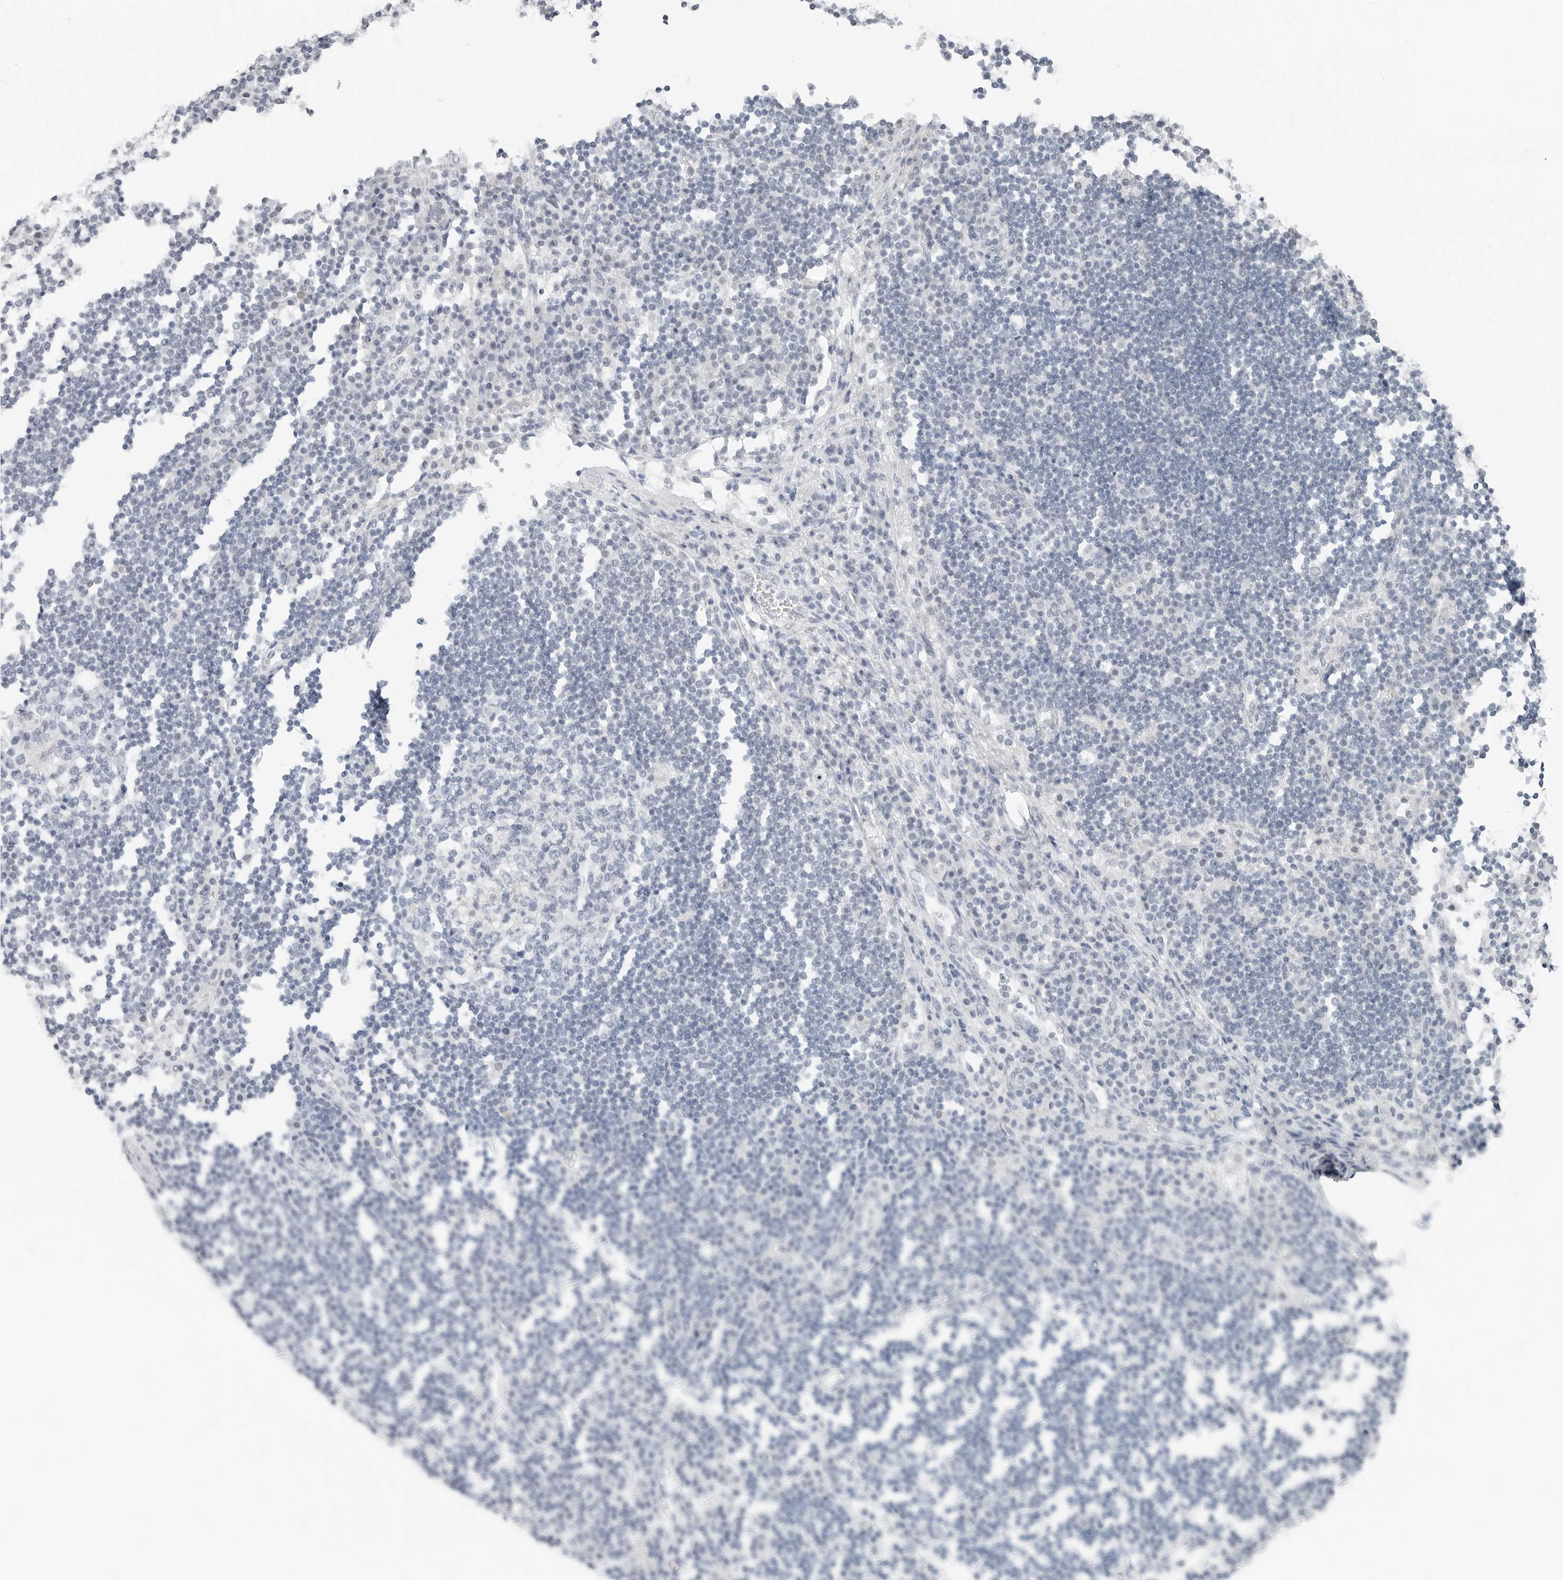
{"staining": {"intensity": "negative", "quantity": "none", "location": "none"}, "tissue": "lymph node", "cell_type": "Germinal center cells", "image_type": "normal", "snomed": [{"axis": "morphology", "description": "Normal tissue, NOS"}, {"axis": "topography", "description": "Lymph node"}], "caption": "A high-resolution photomicrograph shows immunohistochemistry (IHC) staining of normal lymph node, which displays no significant expression in germinal center cells.", "gene": "XIRP1", "patient": {"sex": "female", "age": 53}}